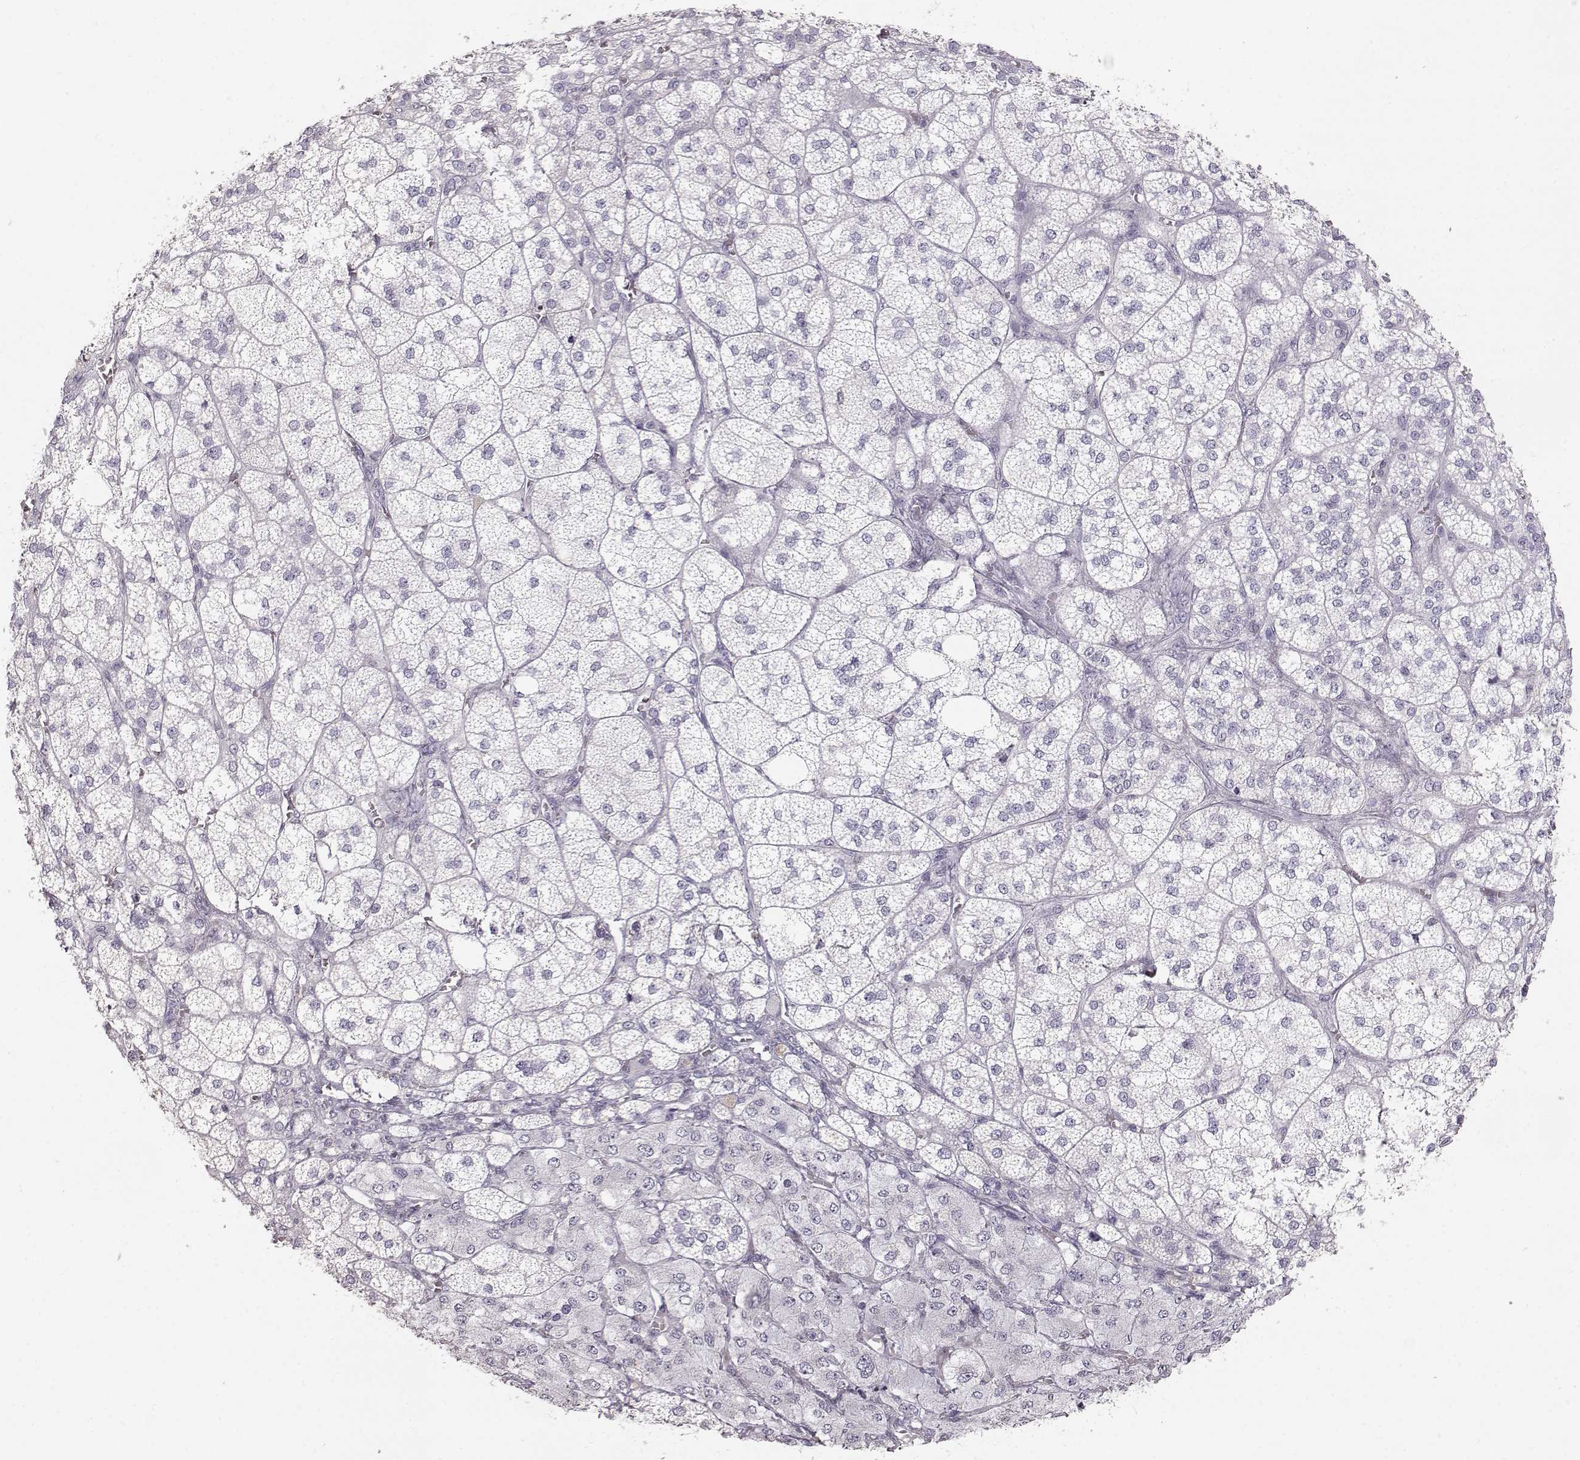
{"staining": {"intensity": "negative", "quantity": "none", "location": "none"}, "tissue": "adrenal gland", "cell_type": "Glandular cells", "image_type": "normal", "snomed": [{"axis": "morphology", "description": "Normal tissue, NOS"}, {"axis": "topography", "description": "Adrenal gland"}], "caption": "This histopathology image is of unremarkable adrenal gland stained with immunohistochemistry (IHC) to label a protein in brown with the nuclei are counter-stained blue. There is no staining in glandular cells.", "gene": "KRT31", "patient": {"sex": "female", "age": 60}}